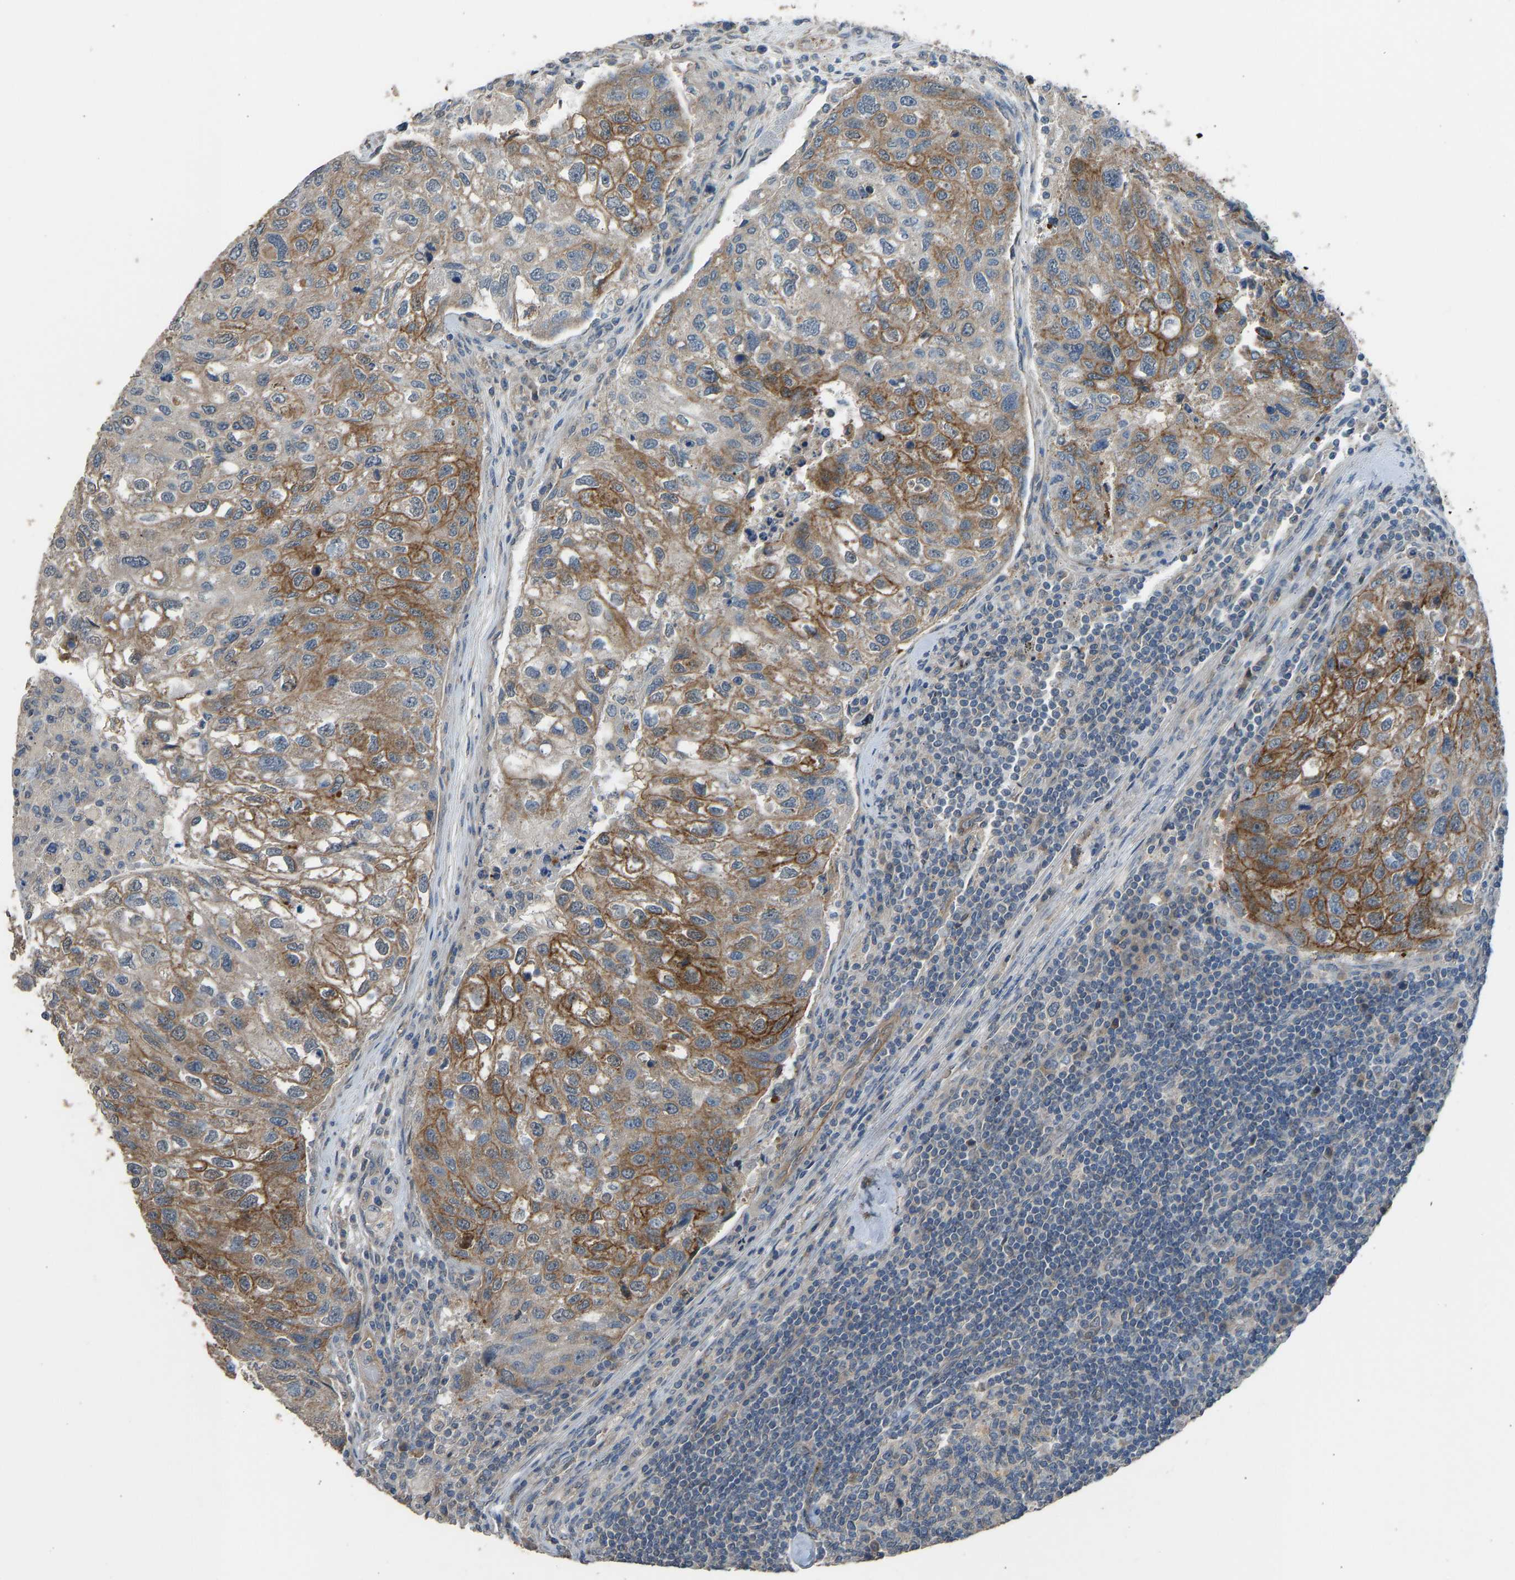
{"staining": {"intensity": "moderate", "quantity": "25%-75%", "location": "cytoplasmic/membranous"}, "tissue": "urothelial cancer", "cell_type": "Tumor cells", "image_type": "cancer", "snomed": [{"axis": "morphology", "description": "Urothelial carcinoma, High grade"}, {"axis": "topography", "description": "Lymph node"}, {"axis": "topography", "description": "Urinary bladder"}], "caption": "A brown stain highlights moderate cytoplasmic/membranous staining of a protein in urothelial carcinoma (high-grade) tumor cells.", "gene": "SLC43A1", "patient": {"sex": "male", "age": 51}}